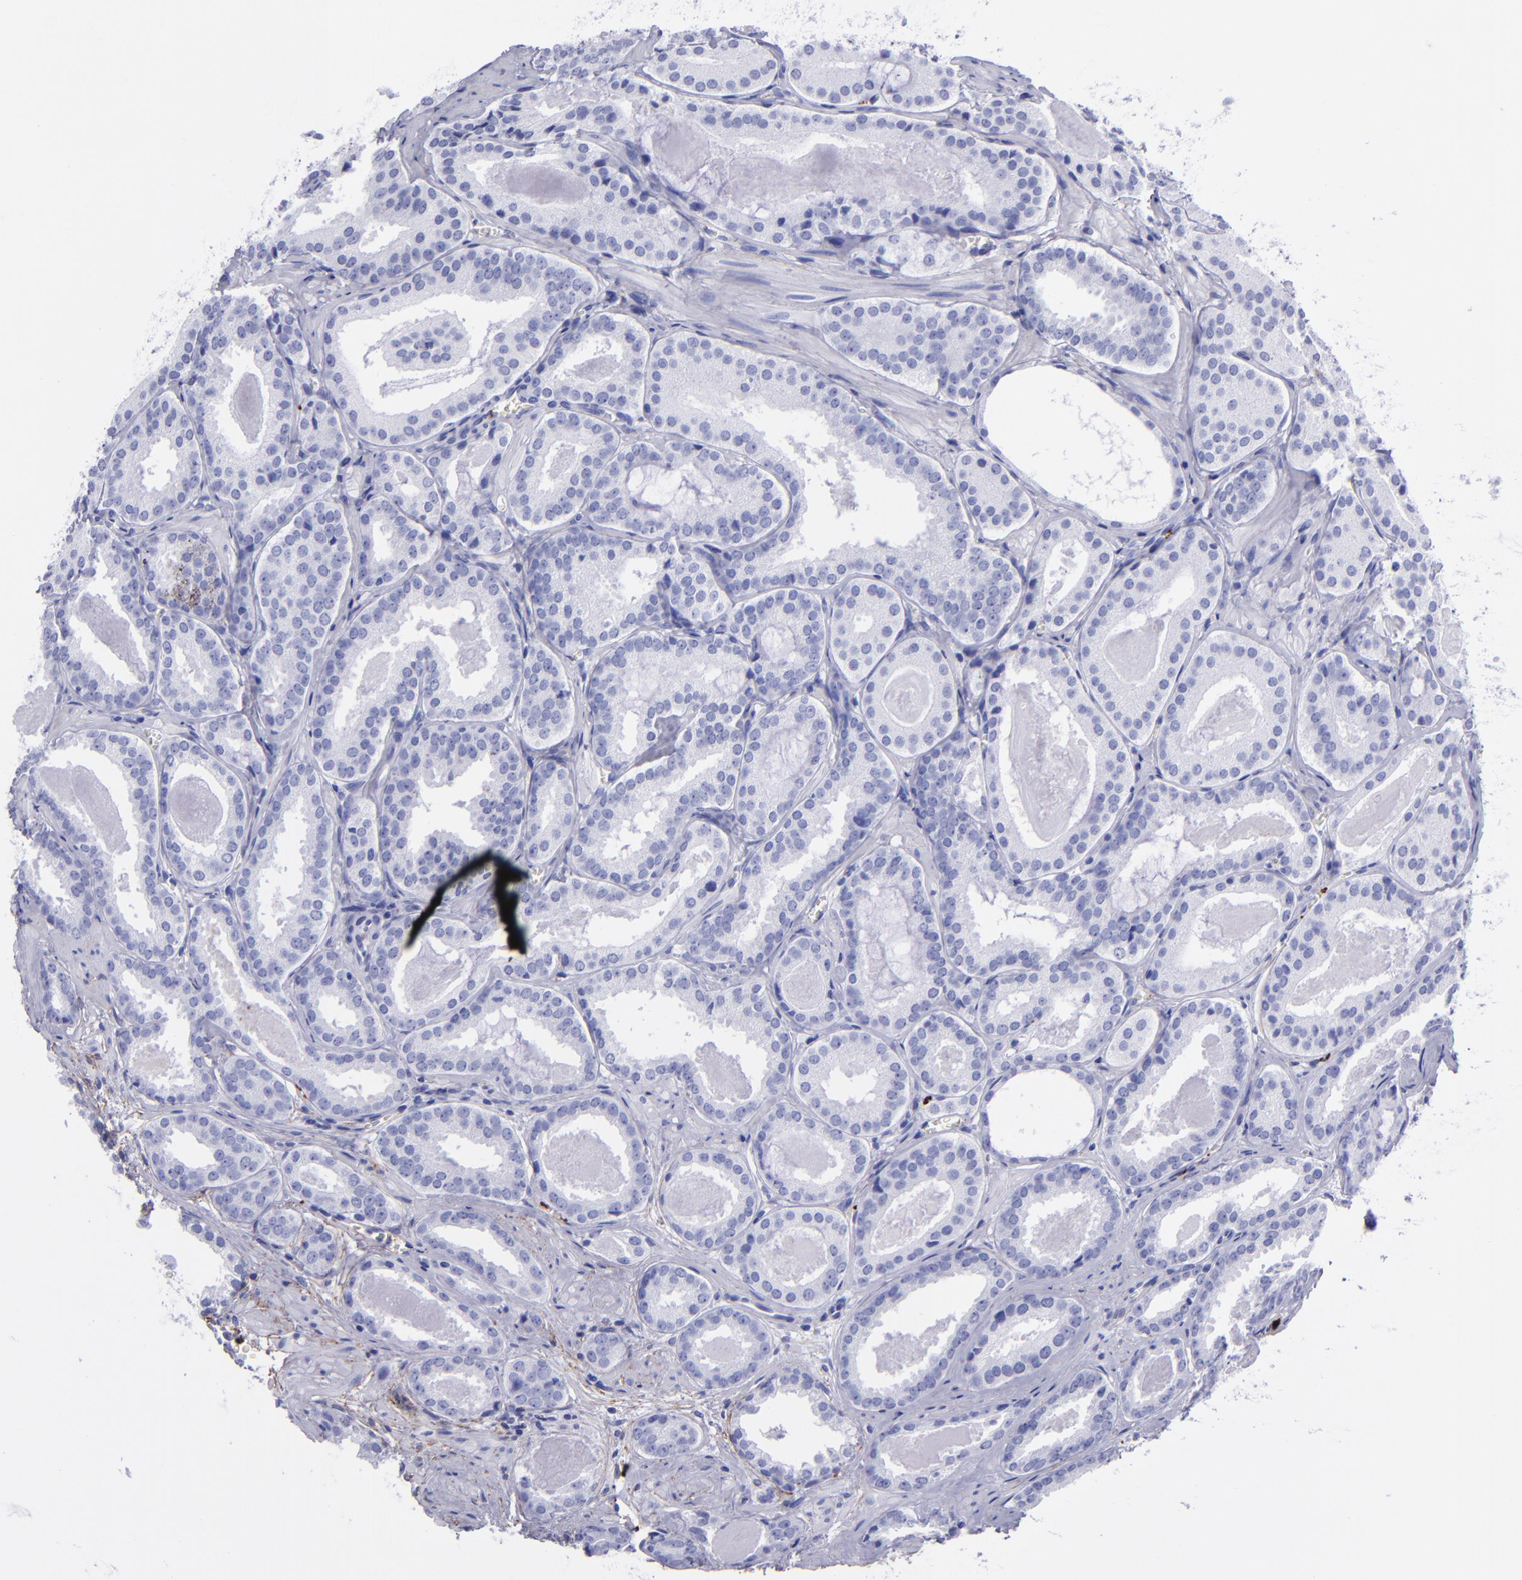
{"staining": {"intensity": "negative", "quantity": "none", "location": "none"}, "tissue": "prostate cancer", "cell_type": "Tumor cells", "image_type": "cancer", "snomed": [{"axis": "morphology", "description": "Adenocarcinoma, Medium grade"}, {"axis": "topography", "description": "Prostate"}], "caption": "Tumor cells are negative for protein expression in human prostate cancer.", "gene": "EFCAB13", "patient": {"sex": "male", "age": 64}}